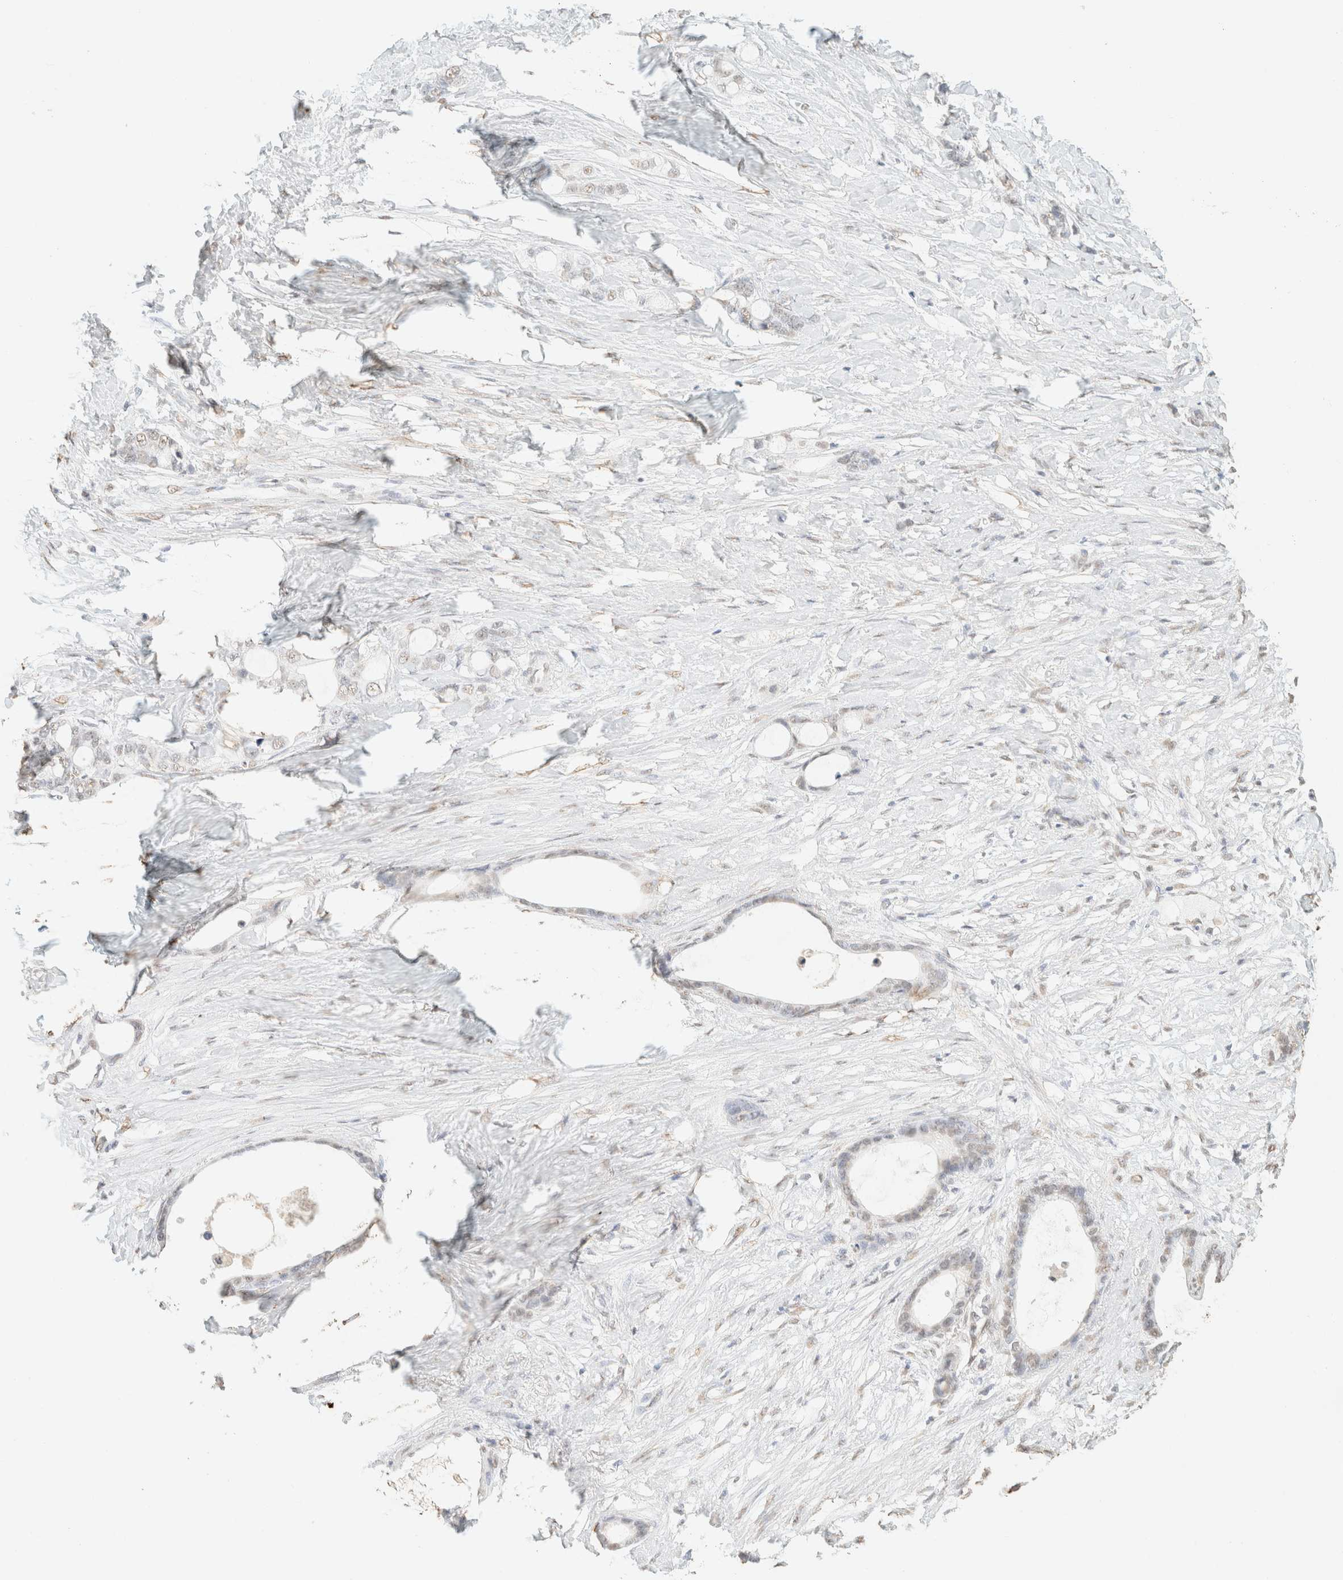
{"staining": {"intensity": "weak", "quantity": "<25%", "location": "nuclear"}, "tissue": "stomach cancer", "cell_type": "Tumor cells", "image_type": "cancer", "snomed": [{"axis": "morphology", "description": "Adenocarcinoma, NOS"}, {"axis": "topography", "description": "Stomach"}], "caption": "A photomicrograph of human stomach cancer is negative for staining in tumor cells. (Immunohistochemistry, brightfield microscopy, high magnification).", "gene": "S100A13", "patient": {"sex": "female", "age": 75}}